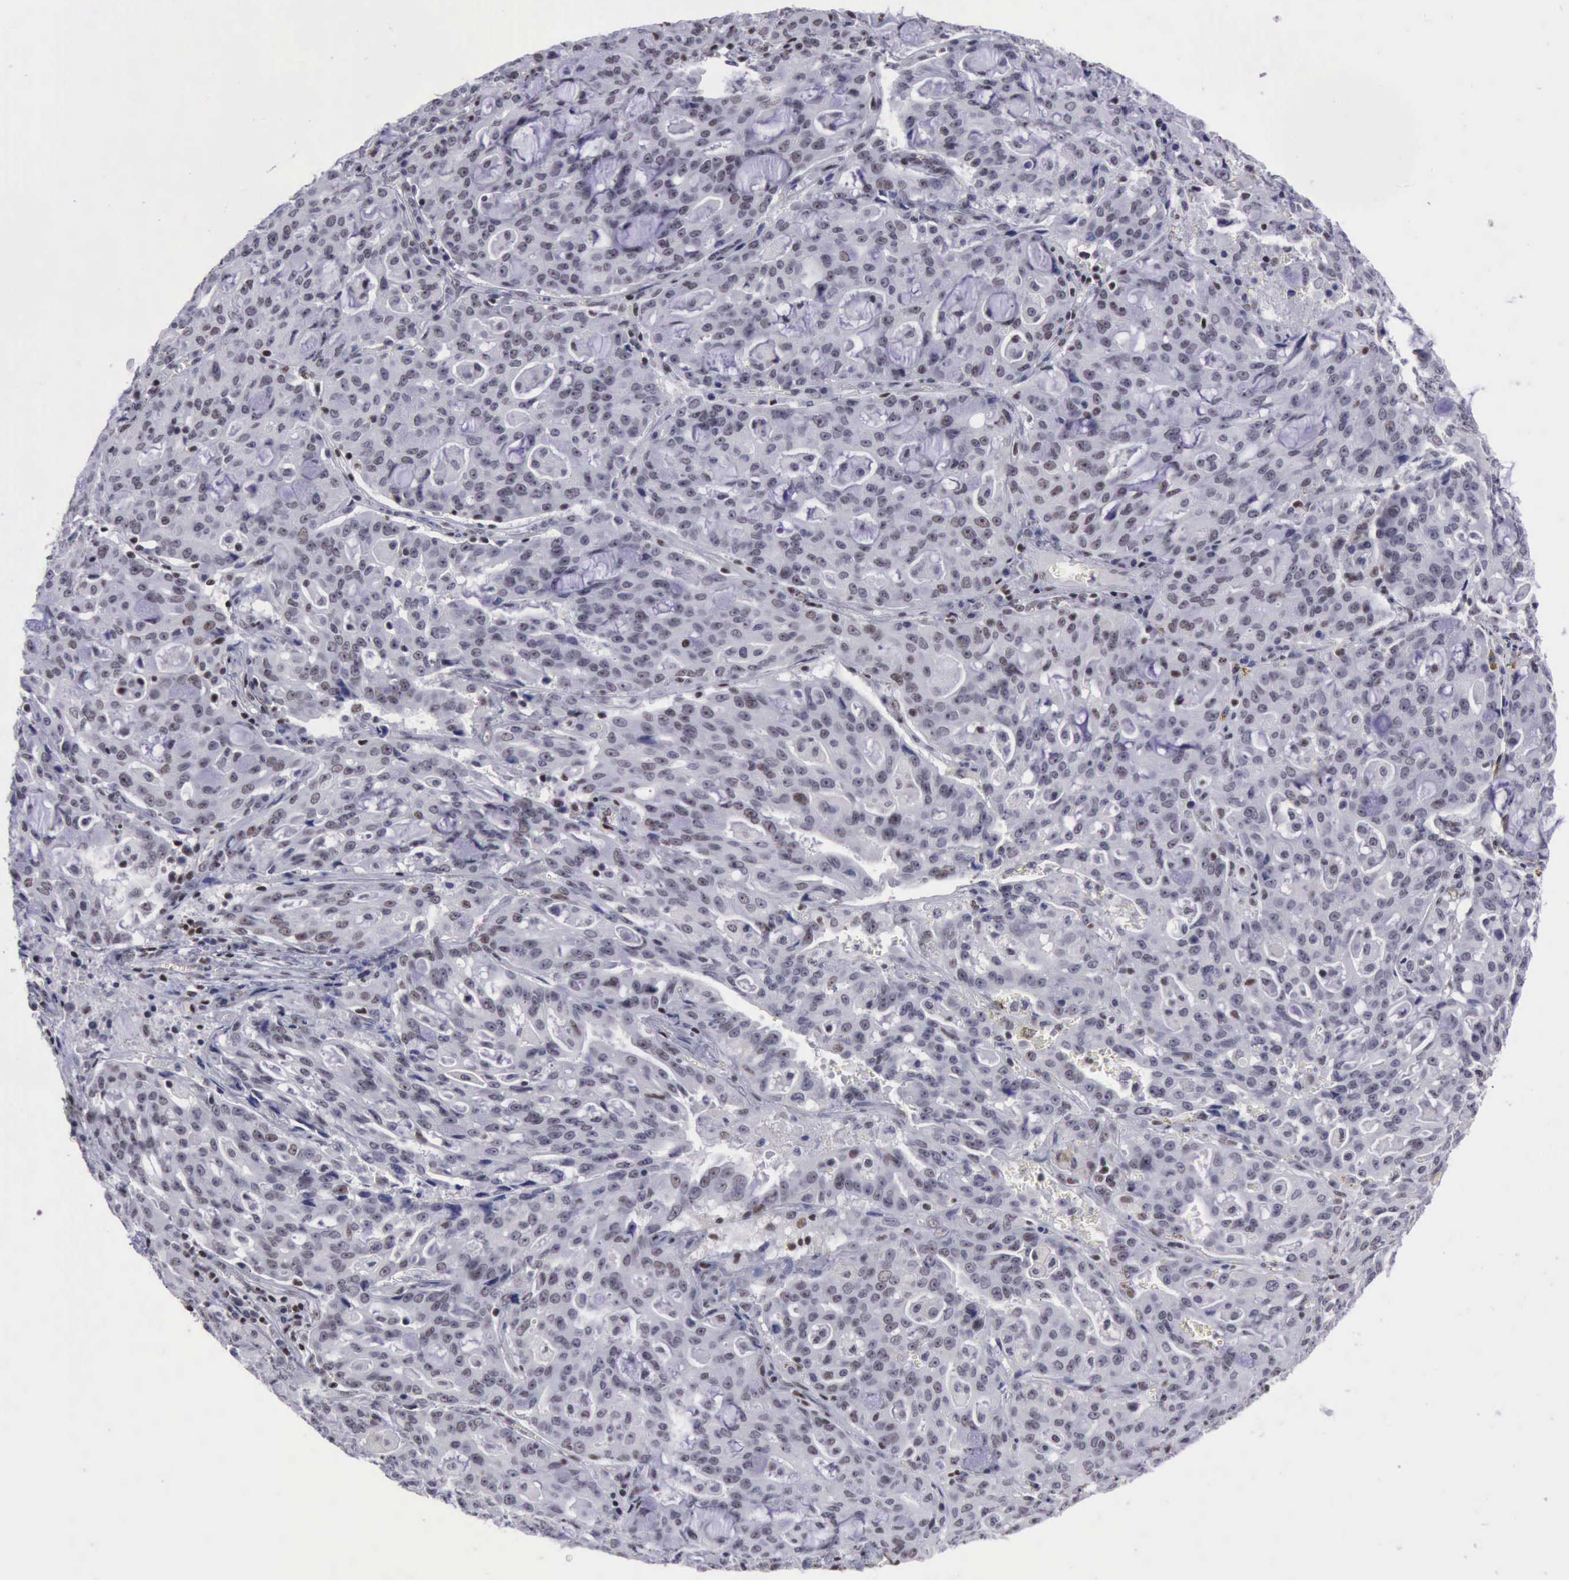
{"staining": {"intensity": "moderate", "quantity": "25%-75%", "location": "nuclear"}, "tissue": "lung cancer", "cell_type": "Tumor cells", "image_type": "cancer", "snomed": [{"axis": "morphology", "description": "Adenocarcinoma, NOS"}, {"axis": "topography", "description": "Lung"}], "caption": "This is an image of immunohistochemistry (IHC) staining of lung cancer (adenocarcinoma), which shows moderate expression in the nuclear of tumor cells.", "gene": "YY1", "patient": {"sex": "female", "age": 44}}